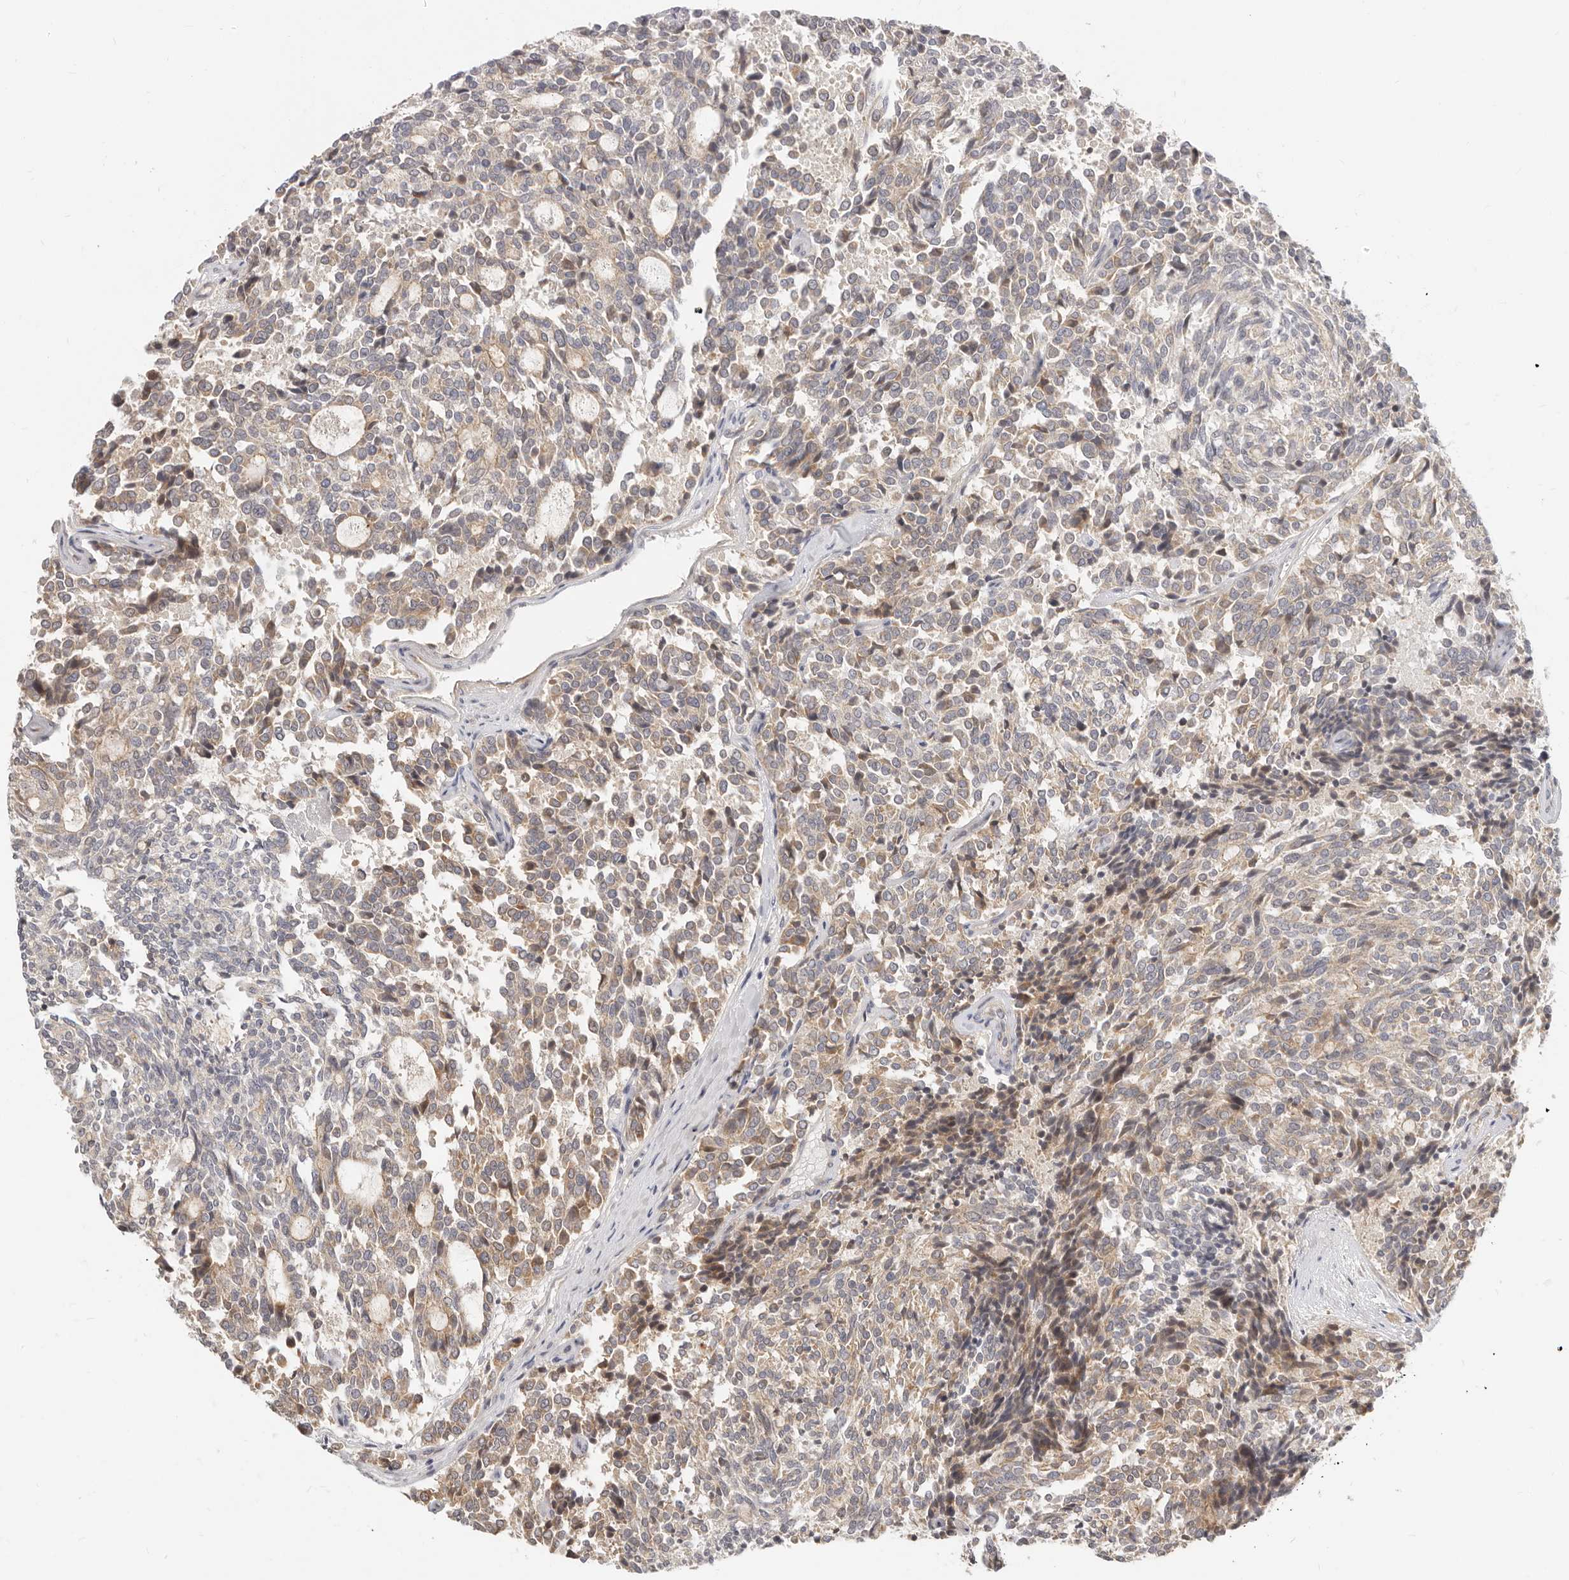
{"staining": {"intensity": "weak", "quantity": ">75%", "location": "cytoplasmic/membranous"}, "tissue": "carcinoid", "cell_type": "Tumor cells", "image_type": "cancer", "snomed": [{"axis": "morphology", "description": "Carcinoid, malignant, NOS"}, {"axis": "topography", "description": "Pancreas"}], "caption": "Malignant carcinoid was stained to show a protein in brown. There is low levels of weak cytoplasmic/membranous positivity in about >75% of tumor cells.", "gene": "MICALL2", "patient": {"sex": "female", "age": 54}}